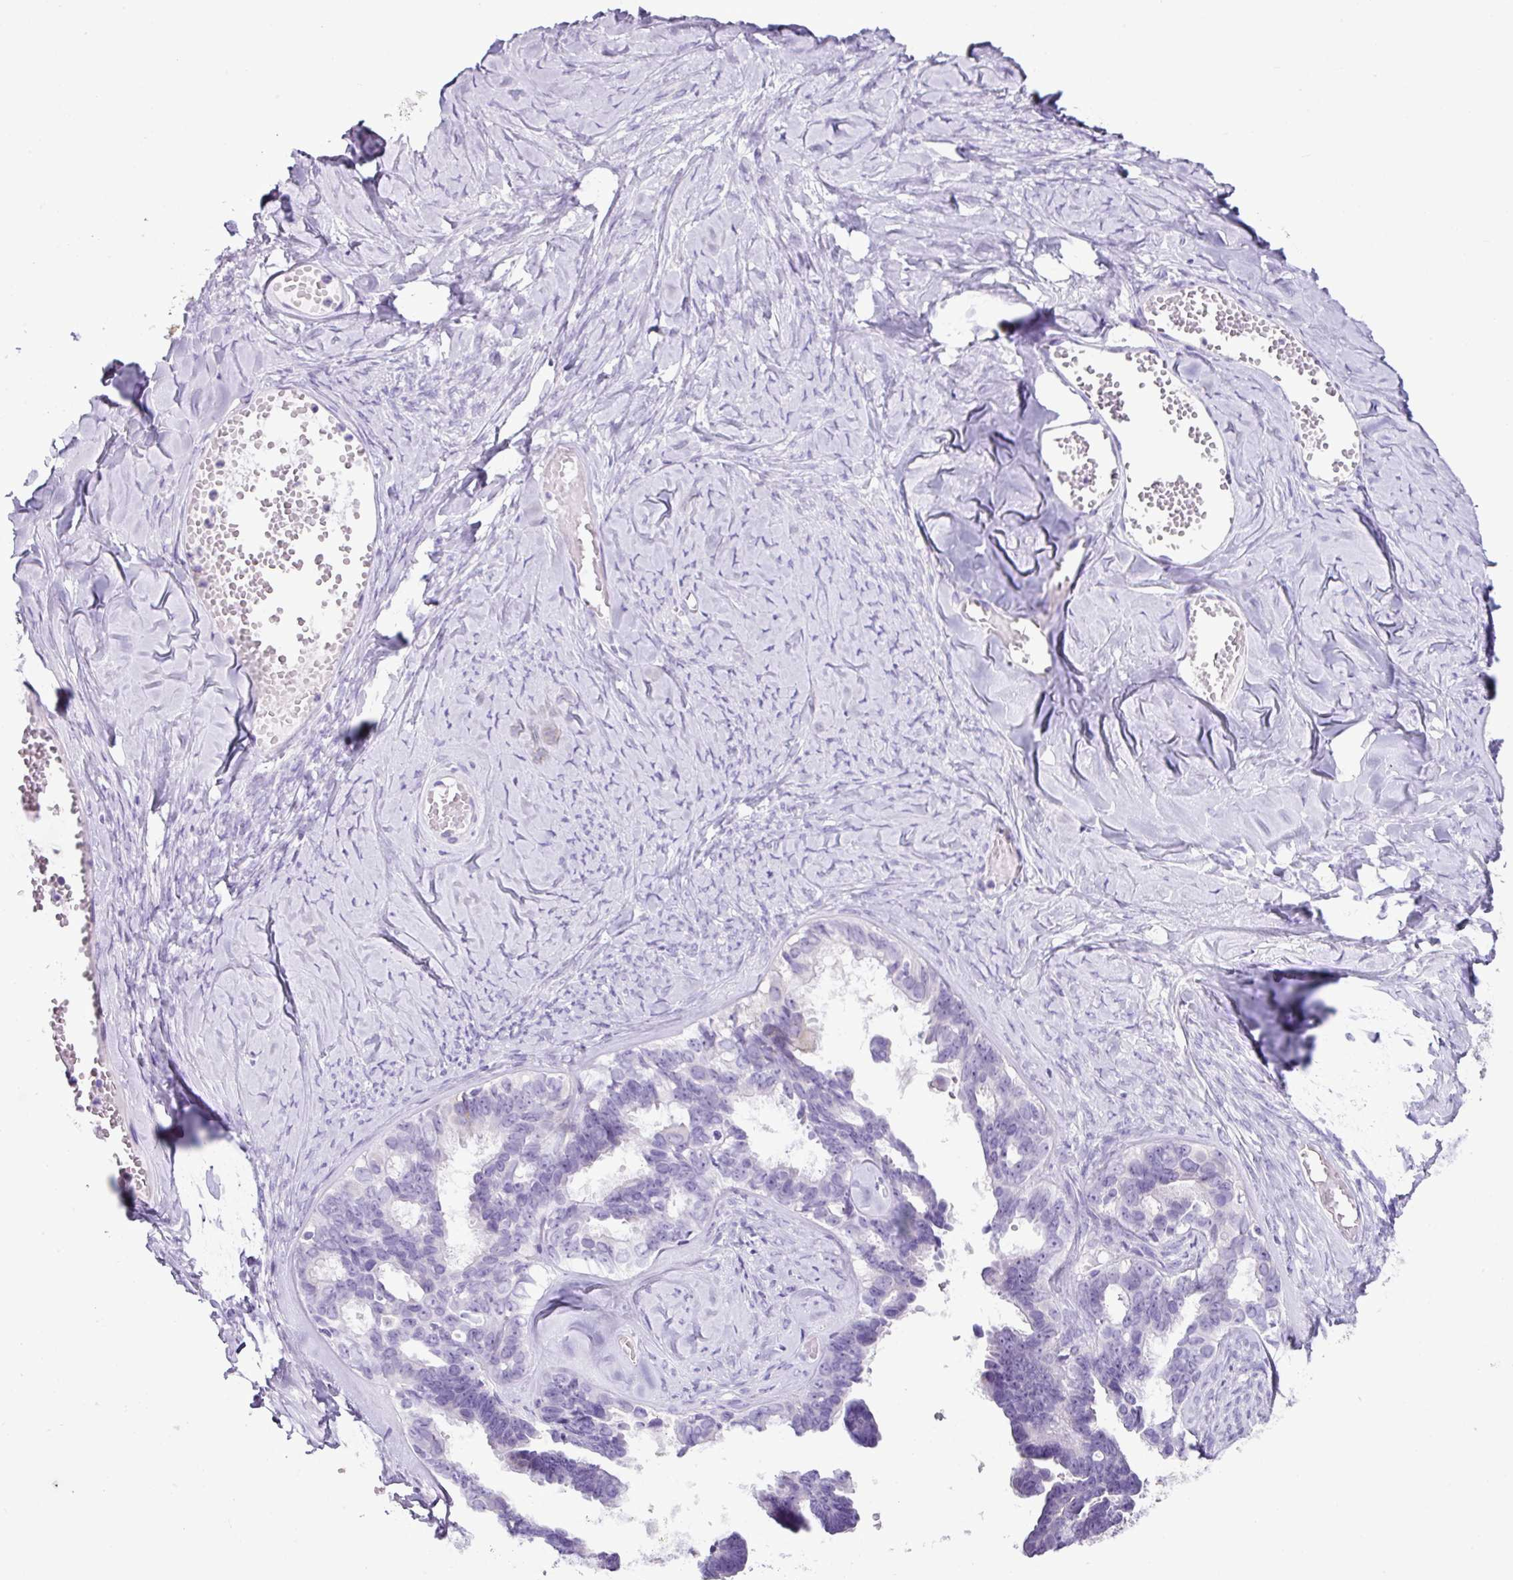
{"staining": {"intensity": "negative", "quantity": "none", "location": "none"}, "tissue": "ovarian cancer", "cell_type": "Tumor cells", "image_type": "cancer", "snomed": [{"axis": "morphology", "description": "Cystadenocarcinoma, serous, NOS"}, {"axis": "topography", "description": "Ovary"}], "caption": "Tumor cells are negative for protein expression in human serous cystadenocarcinoma (ovarian). Brightfield microscopy of IHC stained with DAB (3,3'-diaminobenzidine) (brown) and hematoxylin (blue), captured at high magnification.", "gene": "RGS21", "patient": {"sex": "female", "age": 69}}